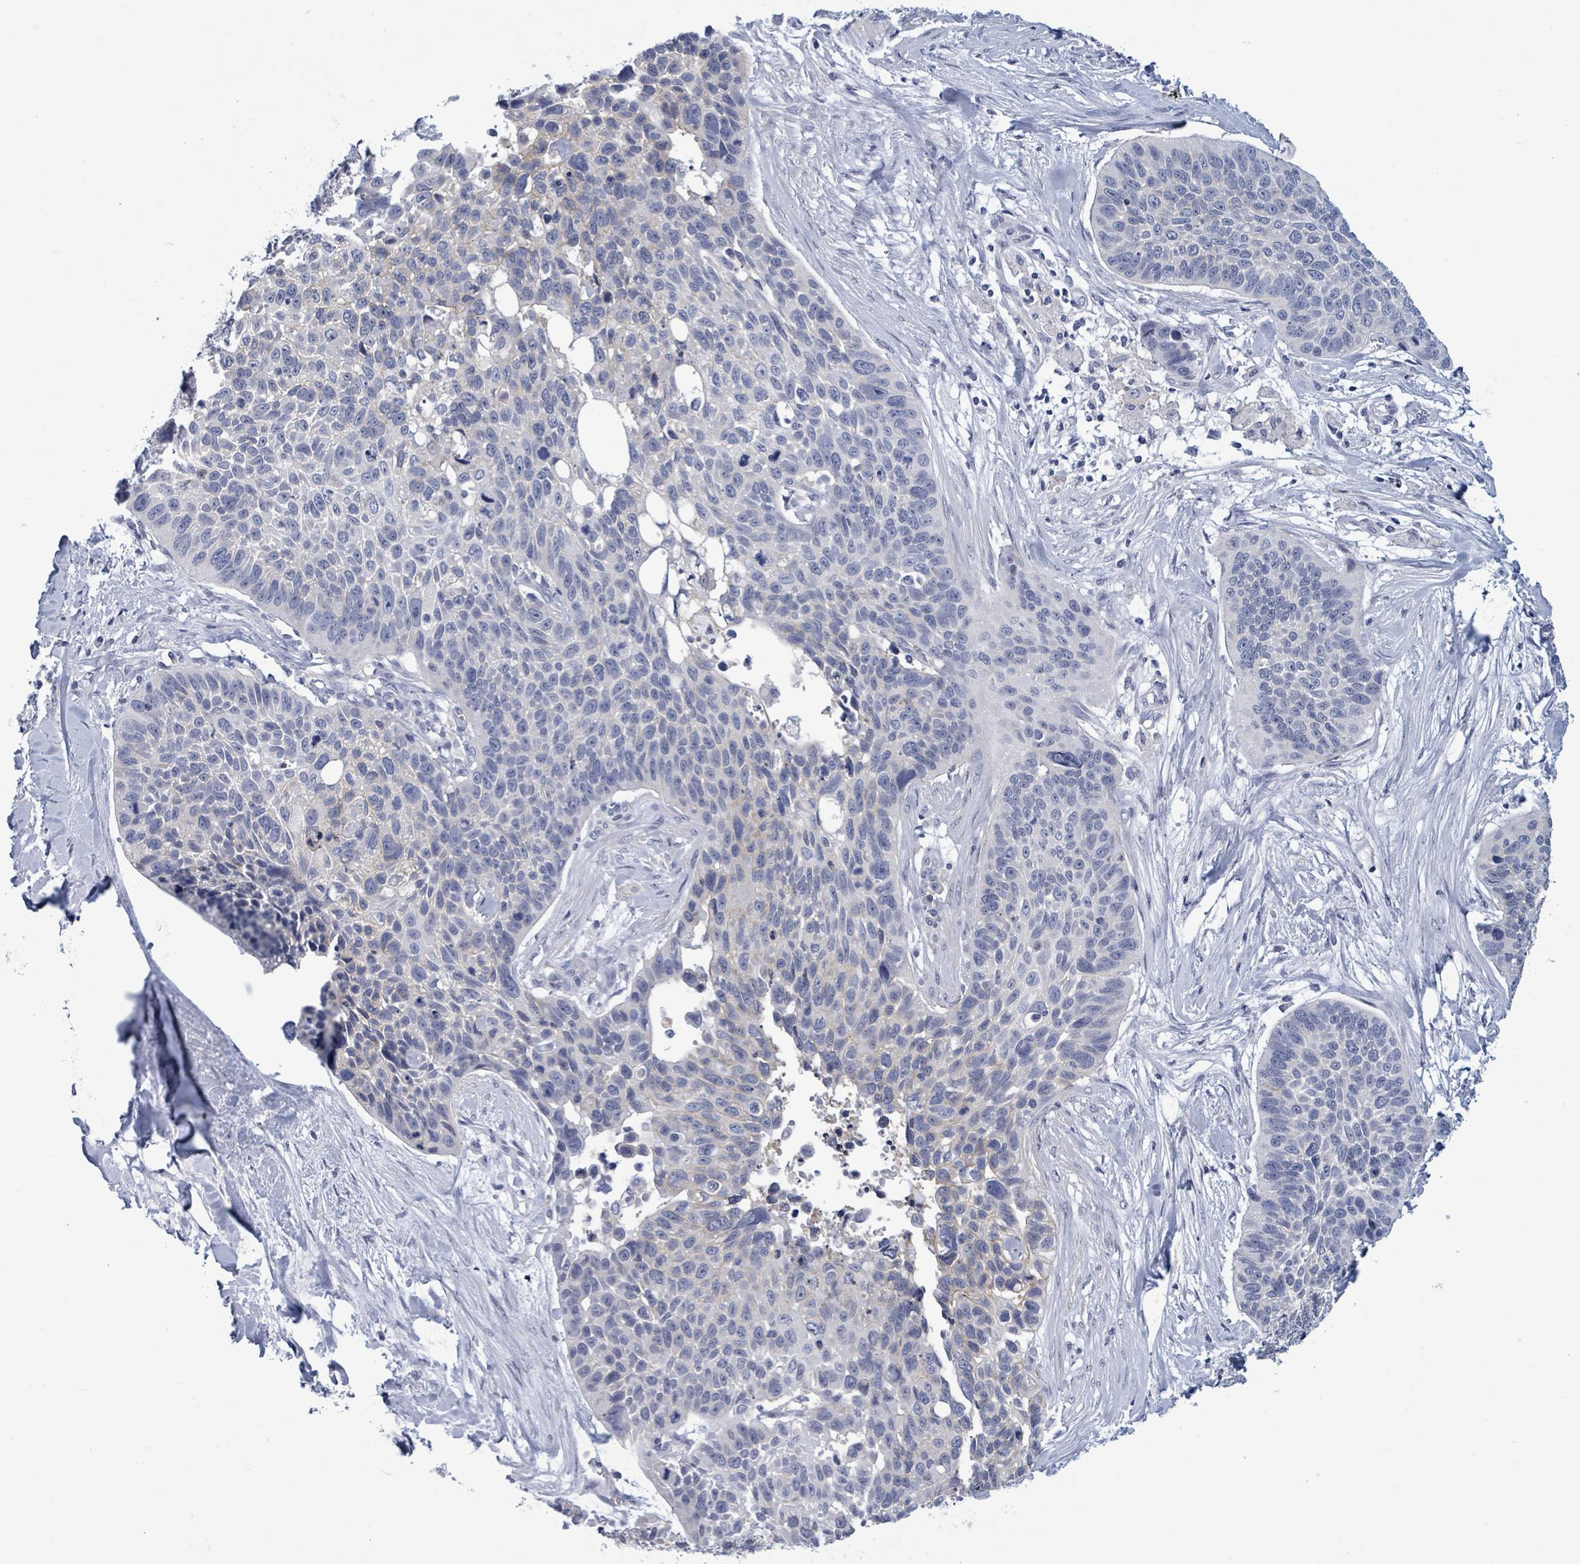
{"staining": {"intensity": "negative", "quantity": "none", "location": "none"}, "tissue": "lung cancer", "cell_type": "Tumor cells", "image_type": "cancer", "snomed": [{"axis": "morphology", "description": "Squamous cell carcinoma, NOS"}, {"axis": "topography", "description": "Lung"}], "caption": "This is an IHC histopathology image of human lung squamous cell carcinoma. There is no positivity in tumor cells.", "gene": "BSG", "patient": {"sex": "male", "age": 62}}